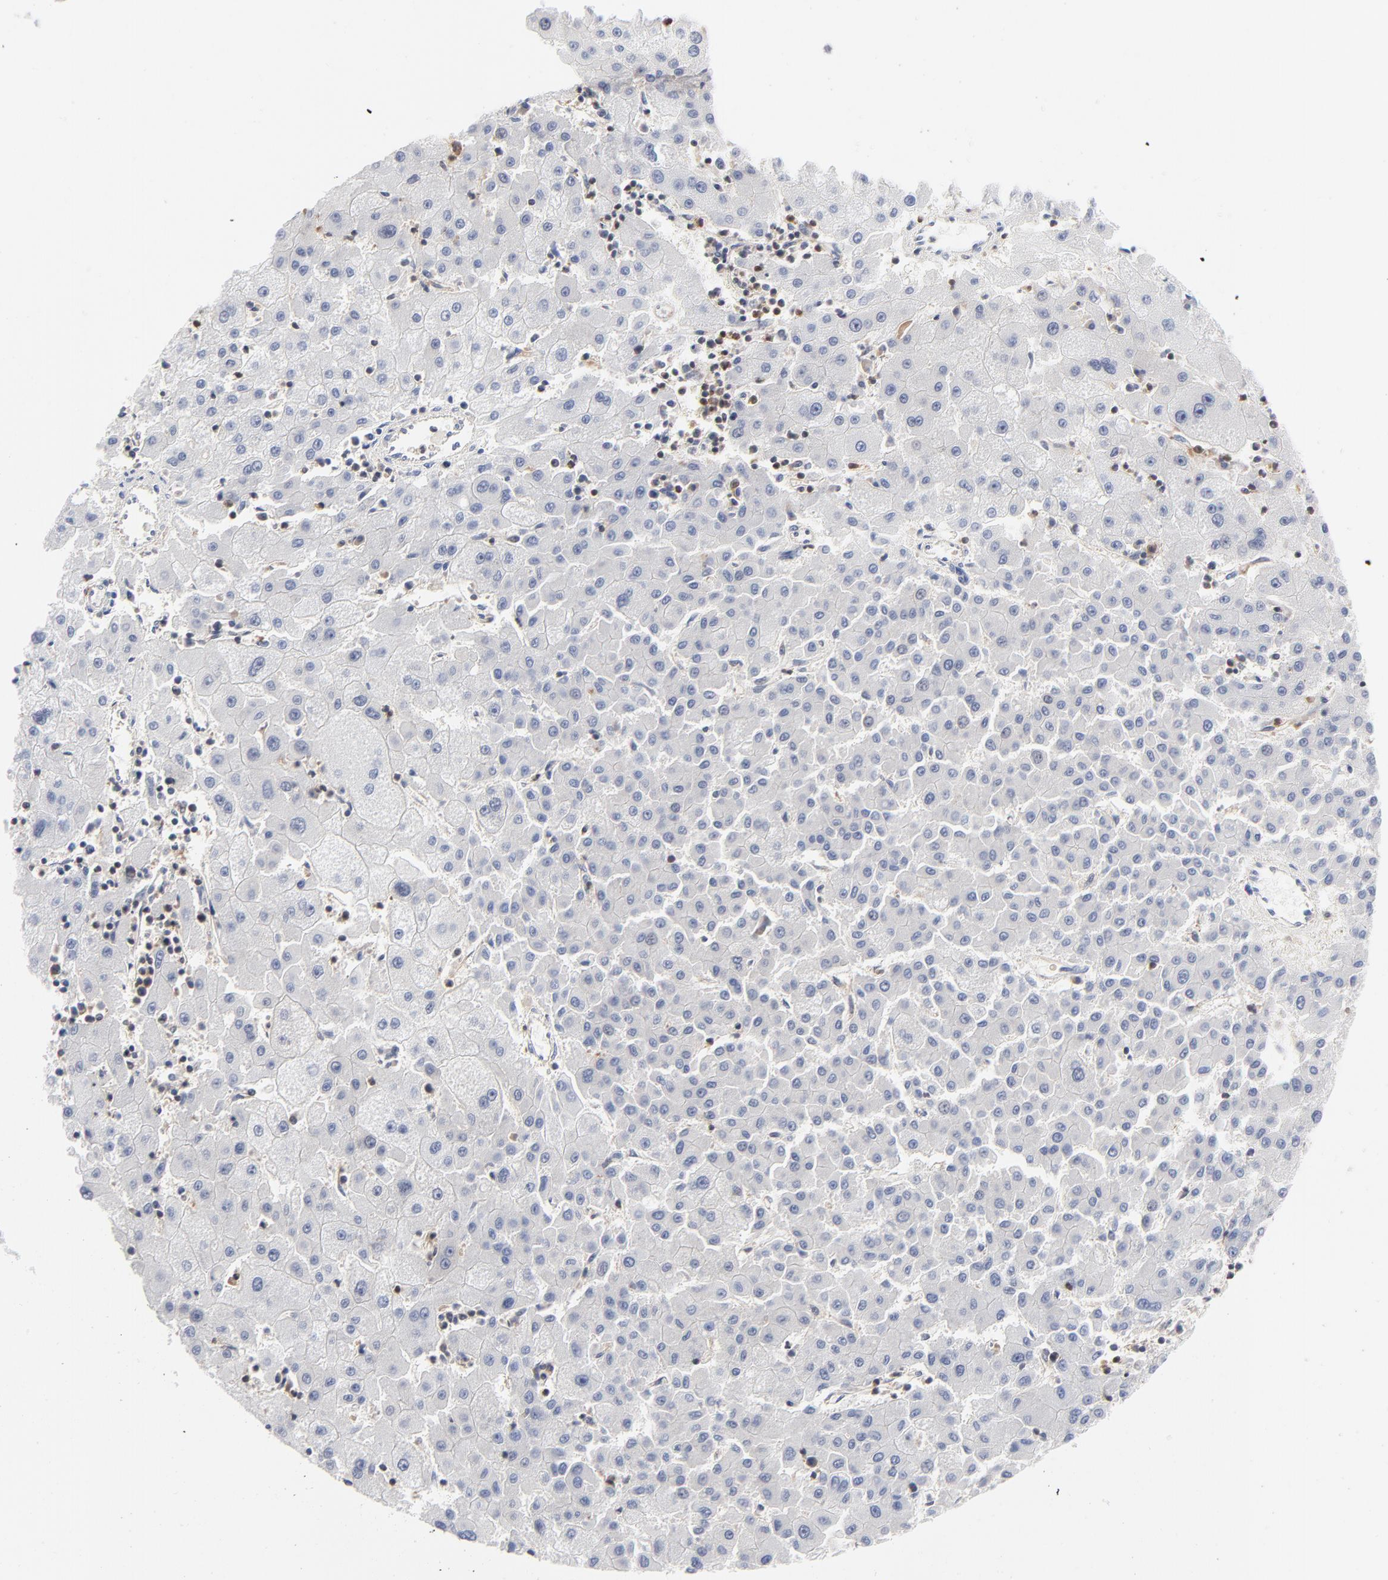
{"staining": {"intensity": "negative", "quantity": "none", "location": "none"}, "tissue": "liver cancer", "cell_type": "Tumor cells", "image_type": "cancer", "snomed": [{"axis": "morphology", "description": "Carcinoma, Hepatocellular, NOS"}, {"axis": "topography", "description": "Liver"}], "caption": "High magnification brightfield microscopy of liver hepatocellular carcinoma stained with DAB (brown) and counterstained with hematoxylin (blue): tumor cells show no significant staining. Nuclei are stained in blue.", "gene": "CAB39L", "patient": {"sex": "male", "age": 72}}